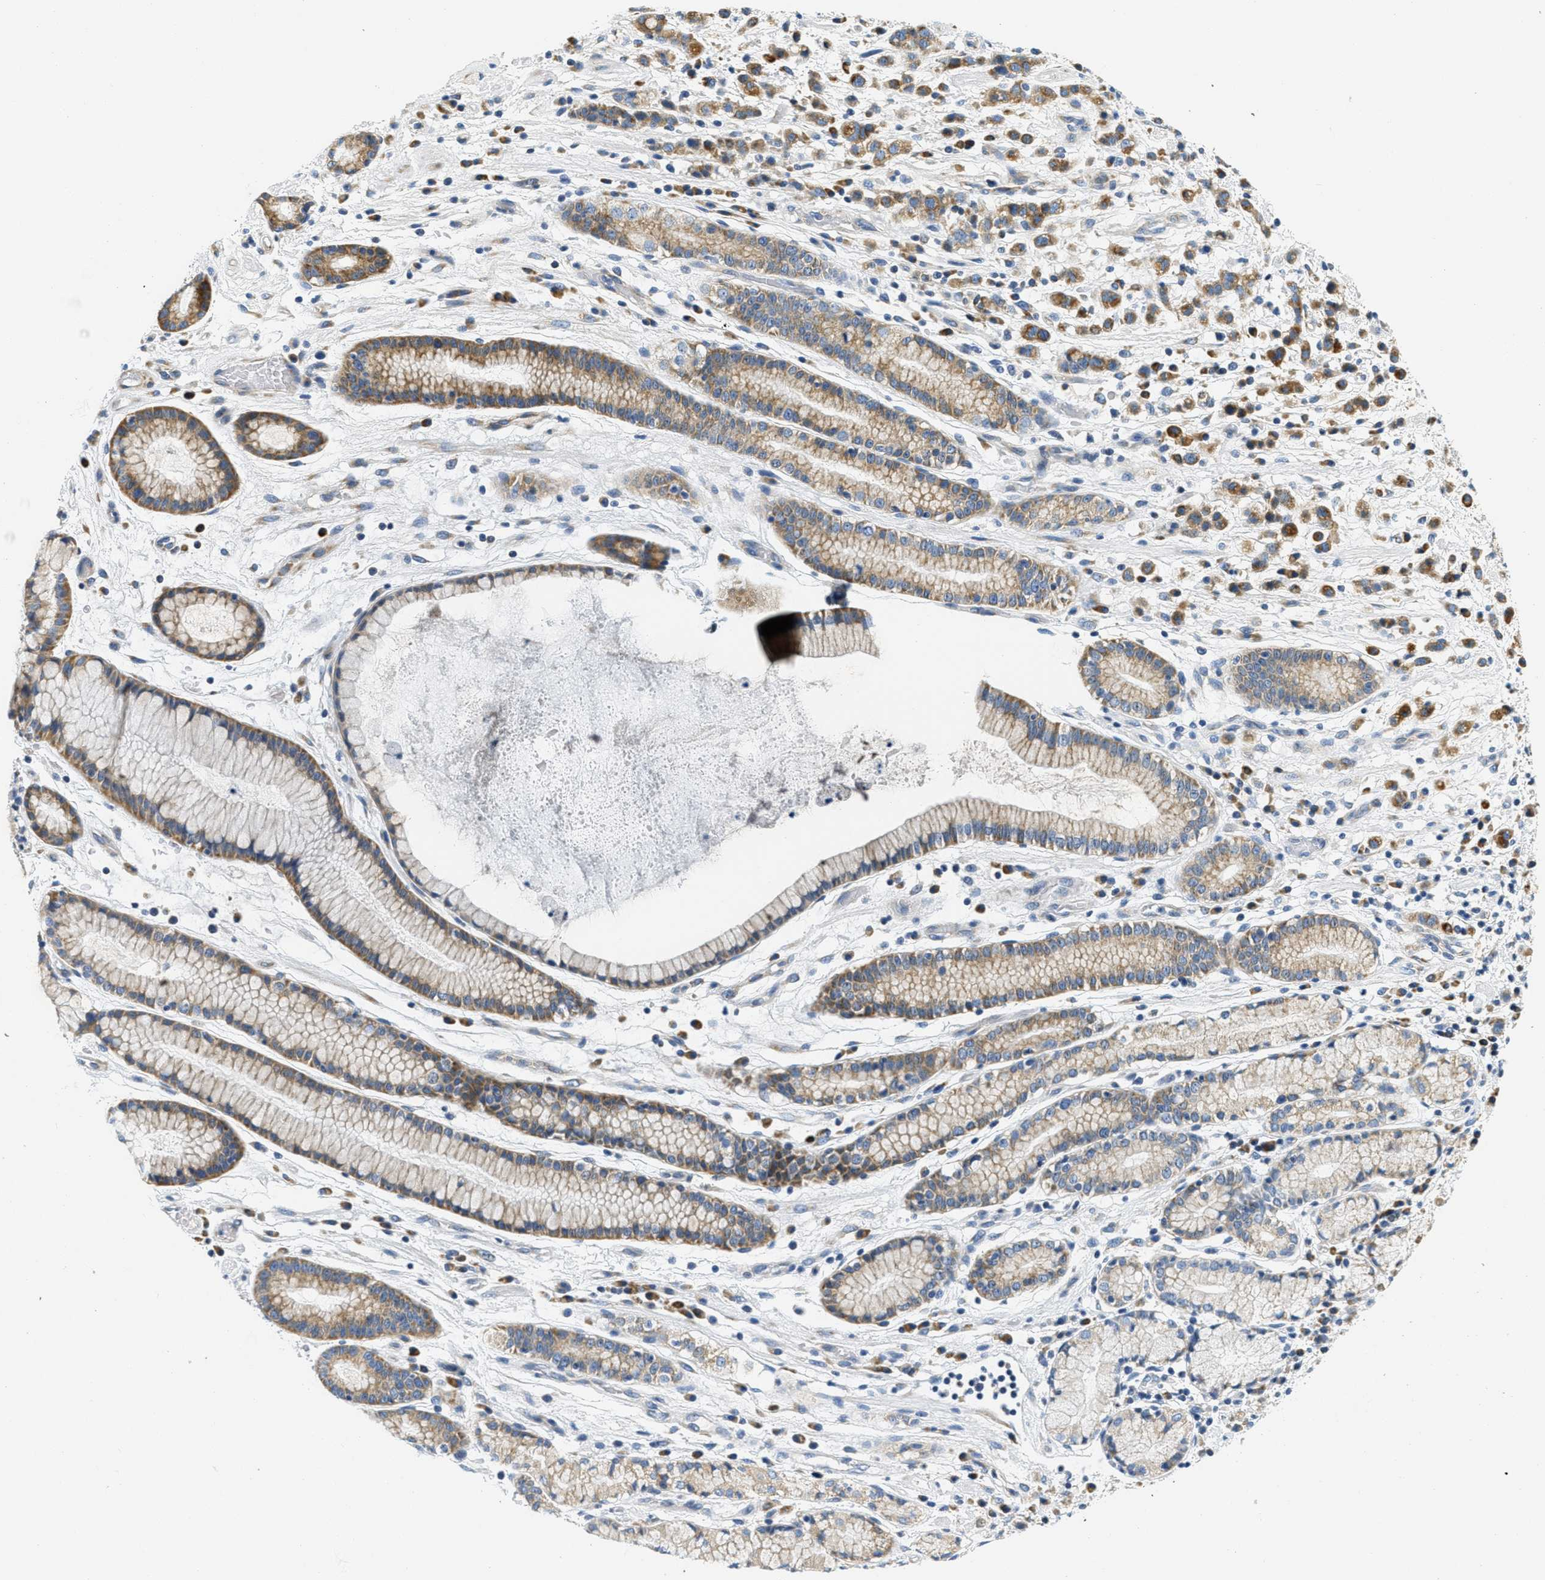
{"staining": {"intensity": "moderate", "quantity": ">75%", "location": "cytoplasmic/membranous"}, "tissue": "stomach cancer", "cell_type": "Tumor cells", "image_type": "cancer", "snomed": [{"axis": "morphology", "description": "Adenocarcinoma, NOS"}, {"axis": "topography", "description": "Stomach, lower"}], "caption": "Stomach adenocarcinoma stained for a protein (brown) shows moderate cytoplasmic/membranous positive staining in about >75% of tumor cells.", "gene": "CA4", "patient": {"sex": "male", "age": 88}}